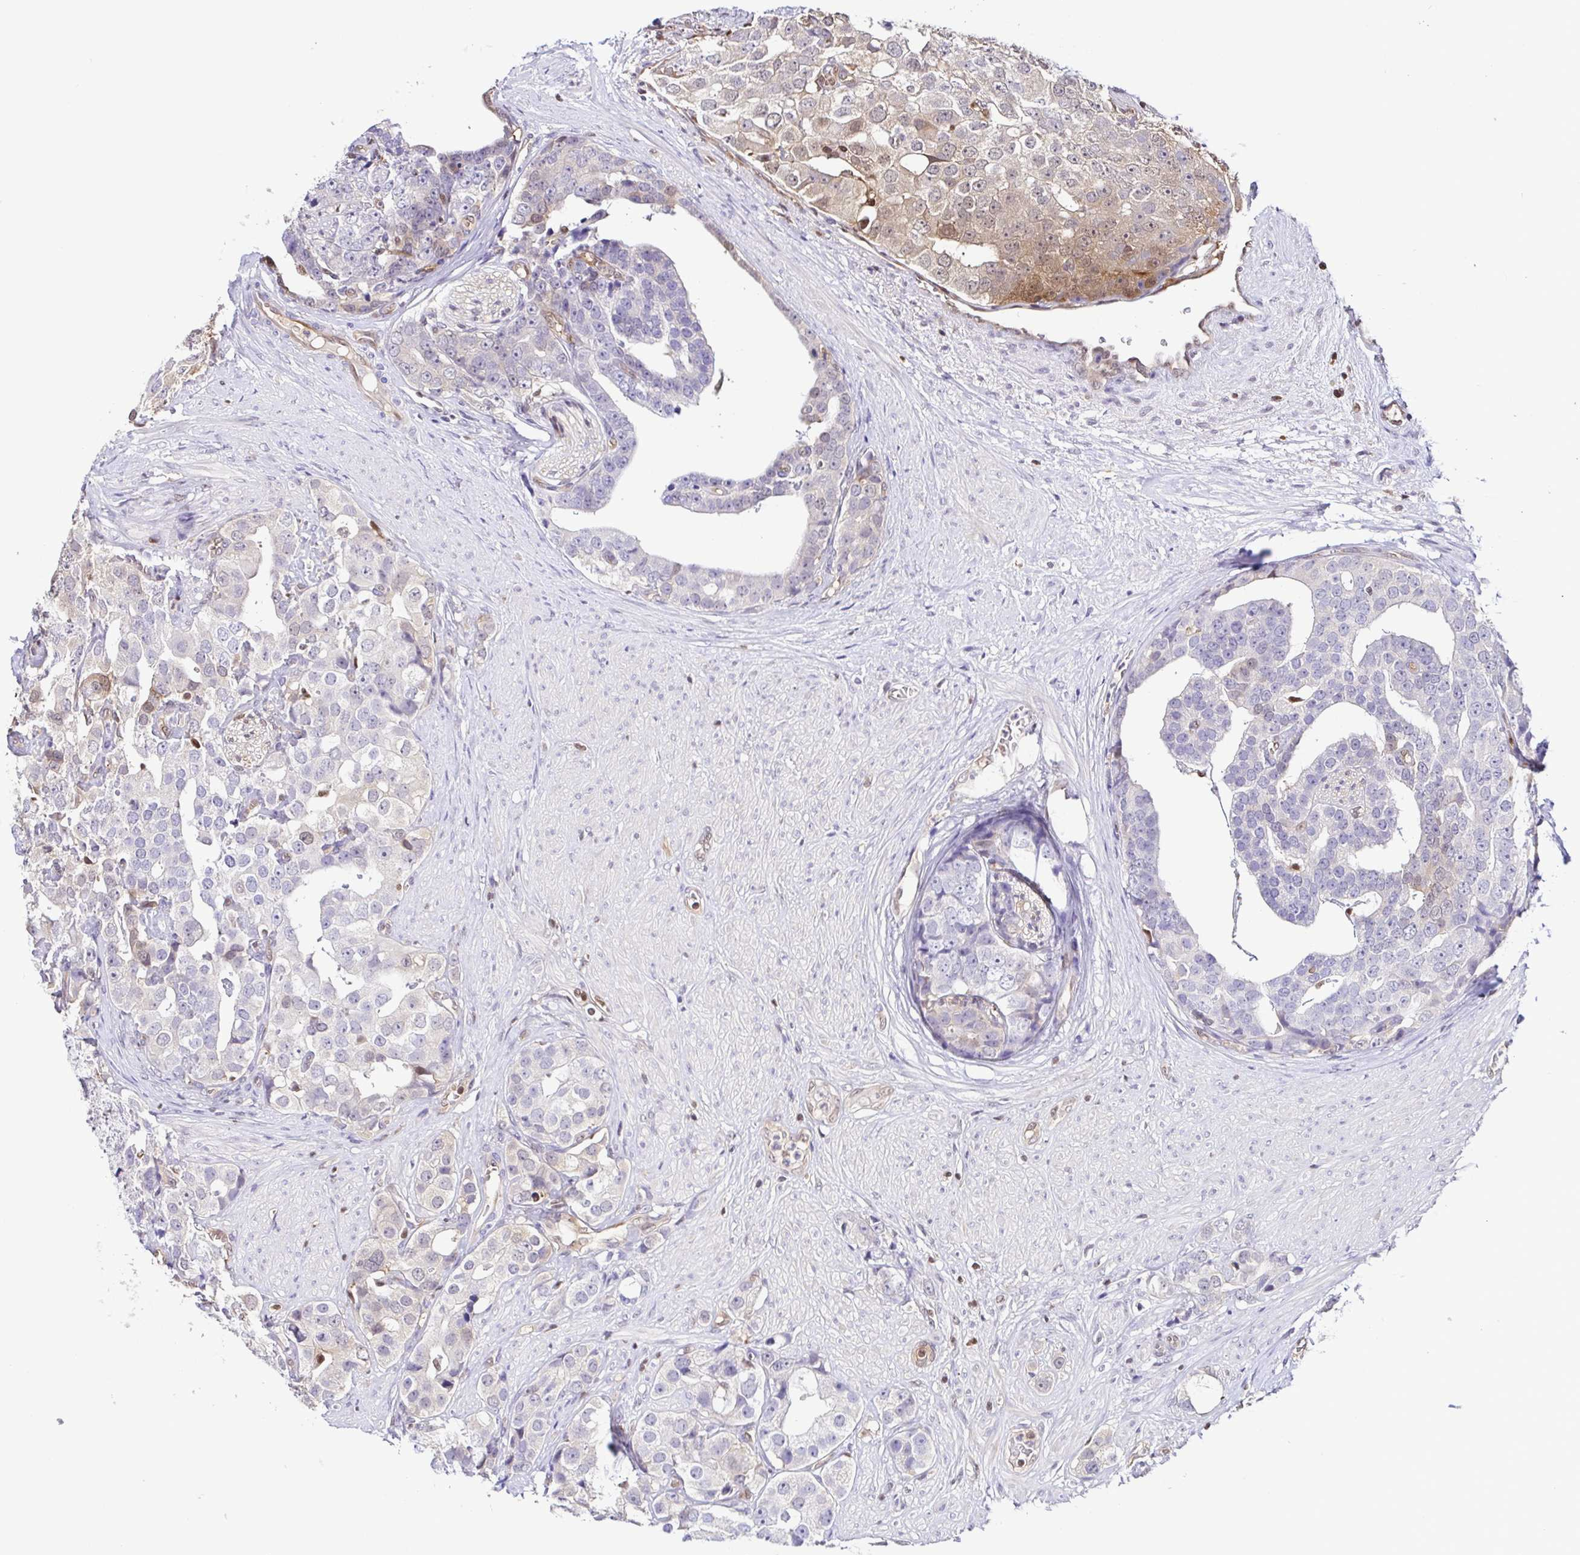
{"staining": {"intensity": "negative", "quantity": "none", "location": "none"}, "tissue": "prostate cancer", "cell_type": "Tumor cells", "image_type": "cancer", "snomed": [{"axis": "morphology", "description": "Adenocarcinoma, High grade"}, {"axis": "topography", "description": "Prostate"}], "caption": "Tumor cells are negative for brown protein staining in prostate high-grade adenocarcinoma. The staining was performed using DAB (3,3'-diaminobenzidine) to visualize the protein expression in brown, while the nuclei were stained in blue with hematoxylin (Magnification: 20x).", "gene": "PSMB9", "patient": {"sex": "male", "age": 71}}